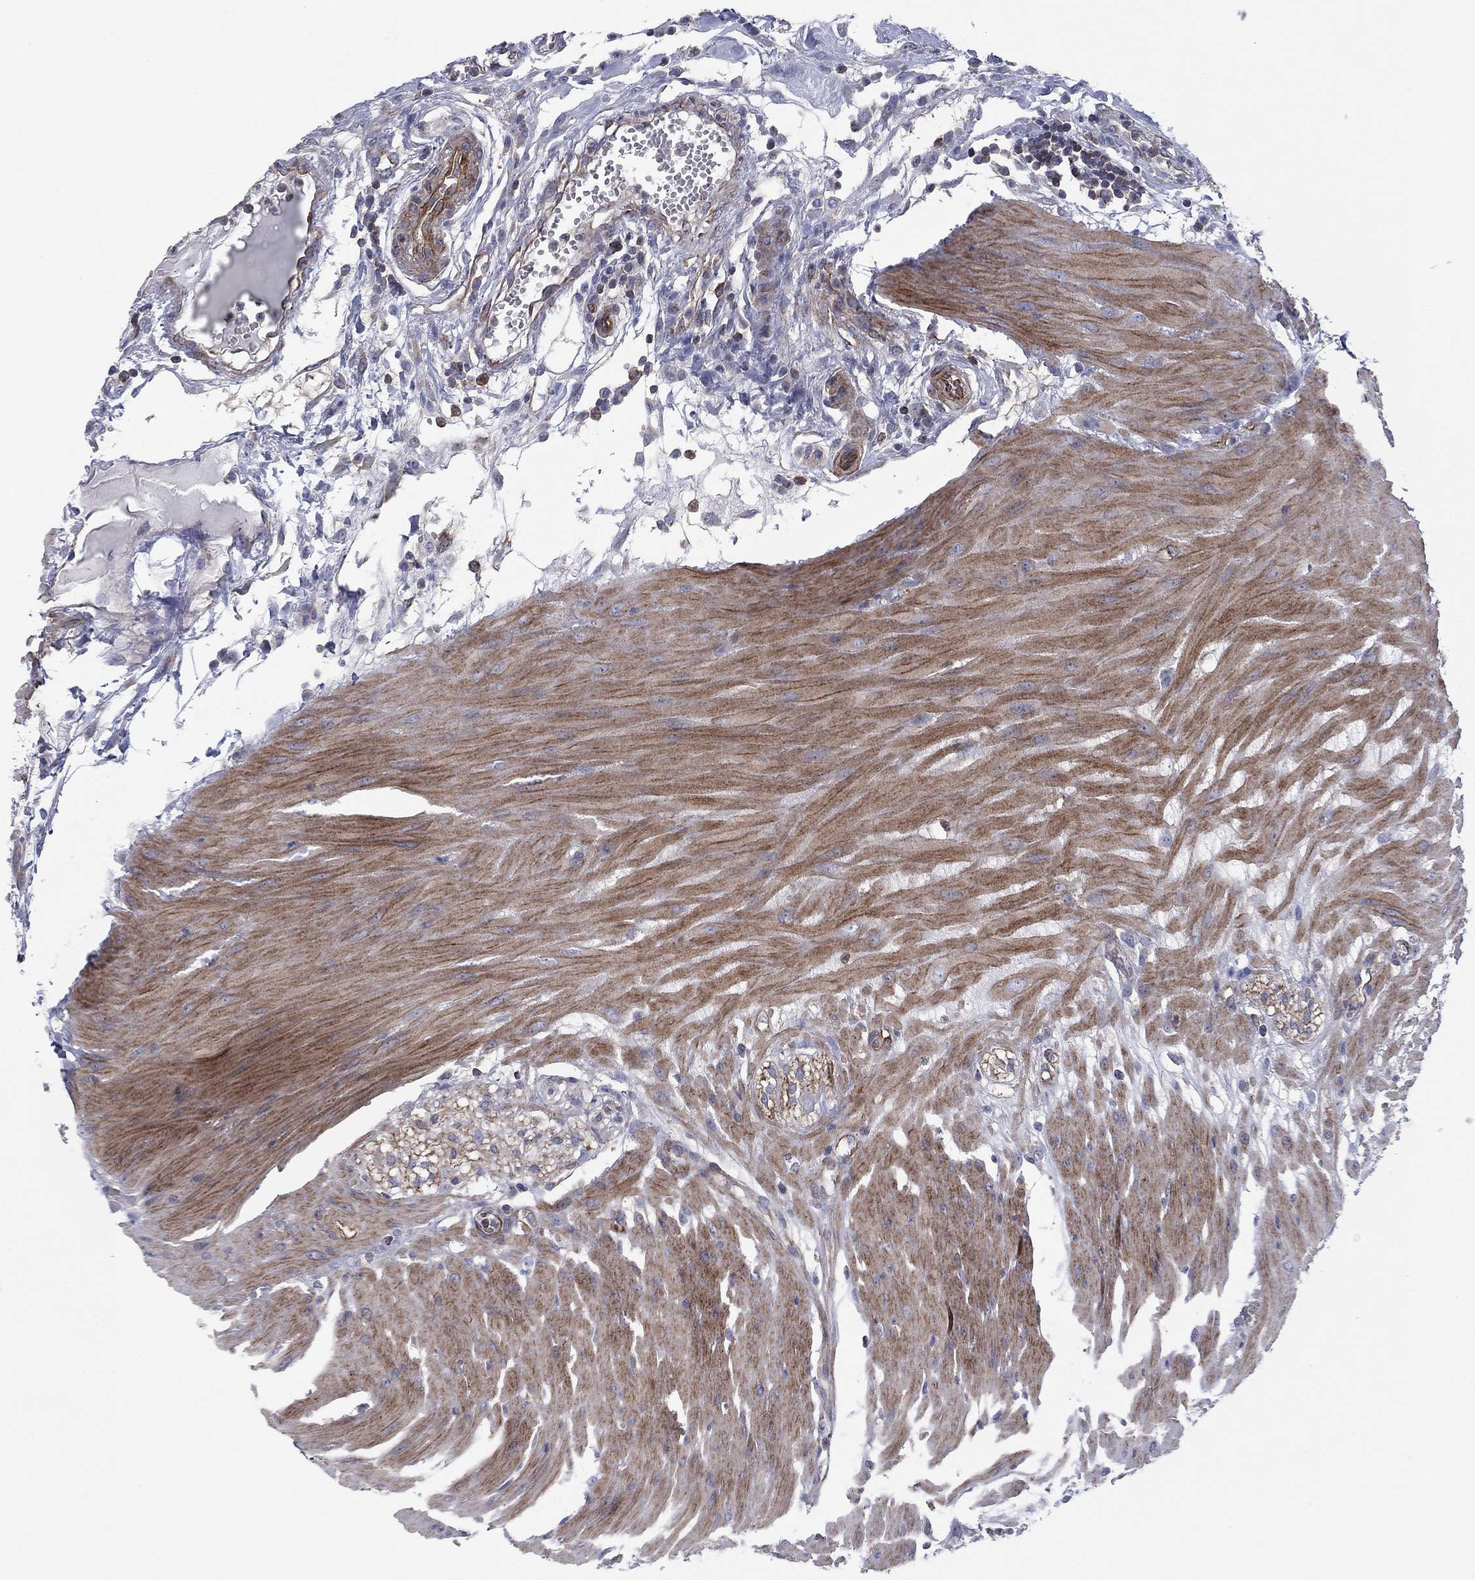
{"staining": {"intensity": "moderate", "quantity": "25%-75%", "location": "cytoplasmic/membranous"}, "tissue": "colon", "cell_type": "Endothelial cells", "image_type": "normal", "snomed": [{"axis": "morphology", "description": "Normal tissue, NOS"}, {"axis": "morphology", "description": "Adenocarcinoma, NOS"}, {"axis": "topography", "description": "Colon"}], "caption": "Endothelial cells demonstrate medium levels of moderate cytoplasmic/membranous positivity in about 25%-75% of cells in unremarkable human colon.", "gene": "PSD4", "patient": {"sex": "male", "age": 65}}